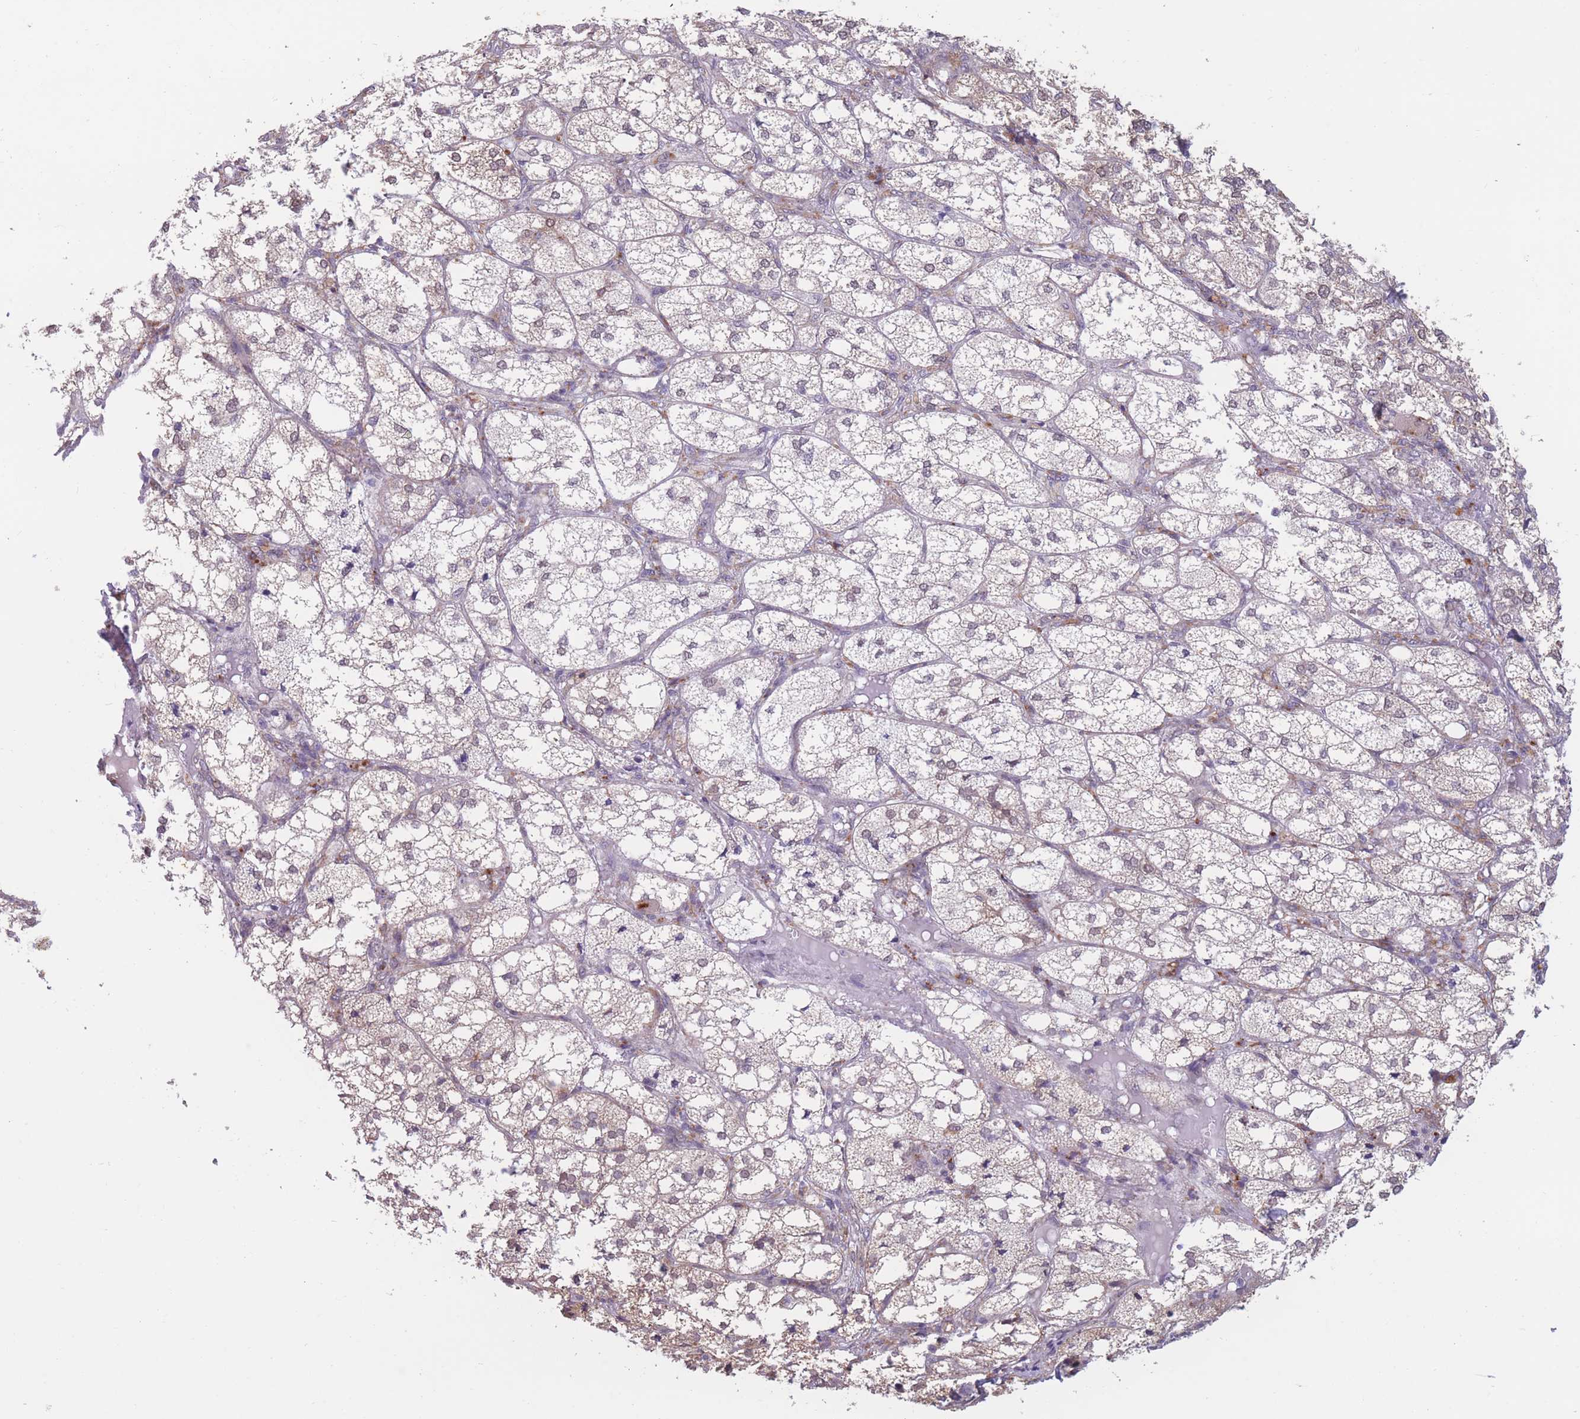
{"staining": {"intensity": "weak", "quantity": "<25%", "location": "cytoplasmic/membranous"}, "tissue": "adrenal gland", "cell_type": "Glandular cells", "image_type": "normal", "snomed": [{"axis": "morphology", "description": "Normal tissue, NOS"}, {"axis": "topography", "description": "Adrenal gland"}], "caption": "Glandular cells are negative for protein expression in benign human adrenal gland.", "gene": "COL27A1", "patient": {"sex": "female", "age": 61}}